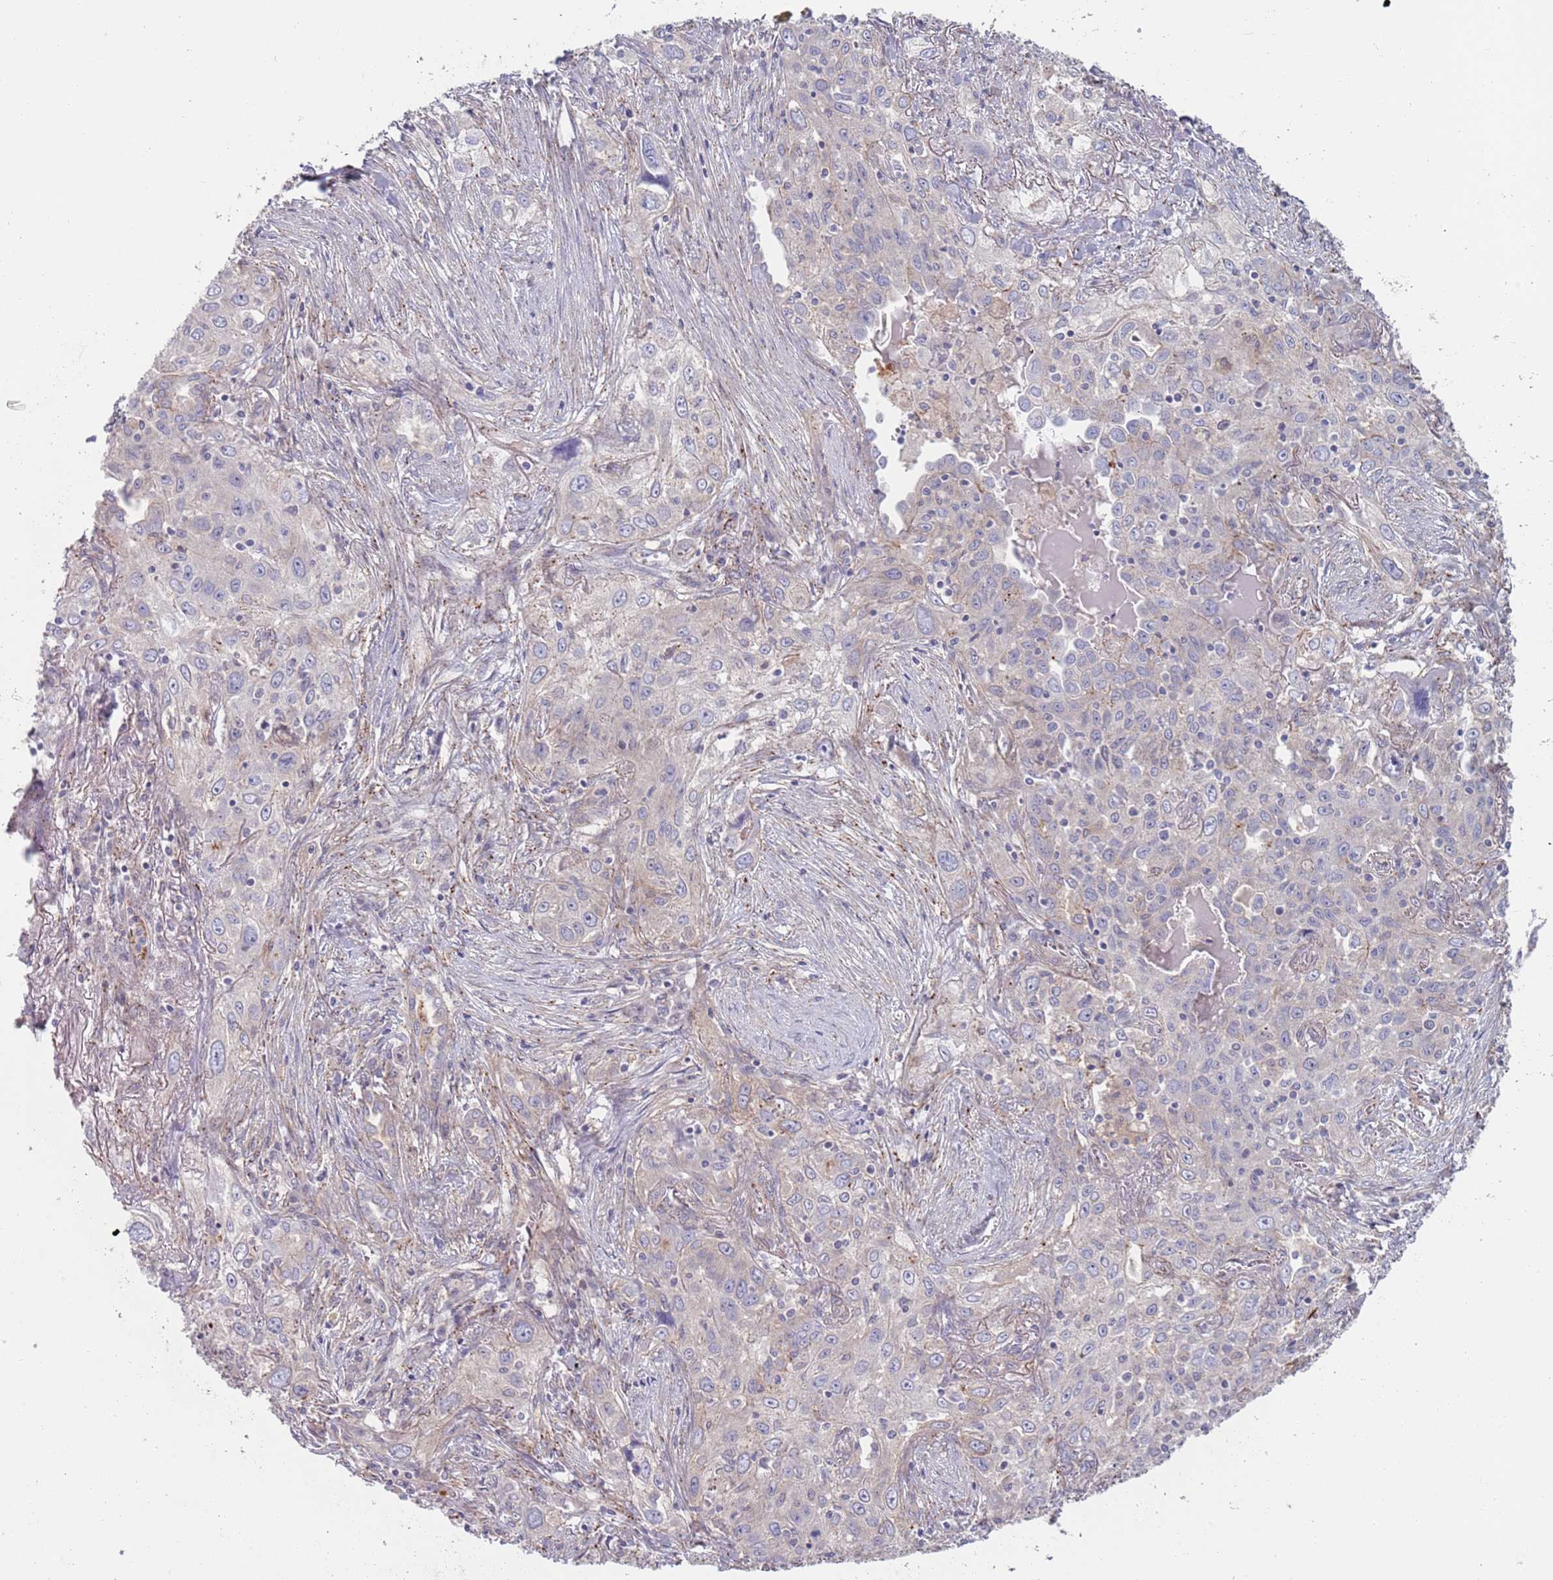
{"staining": {"intensity": "negative", "quantity": "none", "location": "none"}, "tissue": "lung cancer", "cell_type": "Tumor cells", "image_type": "cancer", "snomed": [{"axis": "morphology", "description": "Squamous cell carcinoma, NOS"}, {"axis": "topography", "description": "Lung"}], "caption": "An immunohistochemistry micrograph of lung cancer is shown. There is no staining in tumor cells of lung cancer. Nuclei are stained in blue.", "gene": "APPL2", "patient": {"sex": "female", "age": 69}}